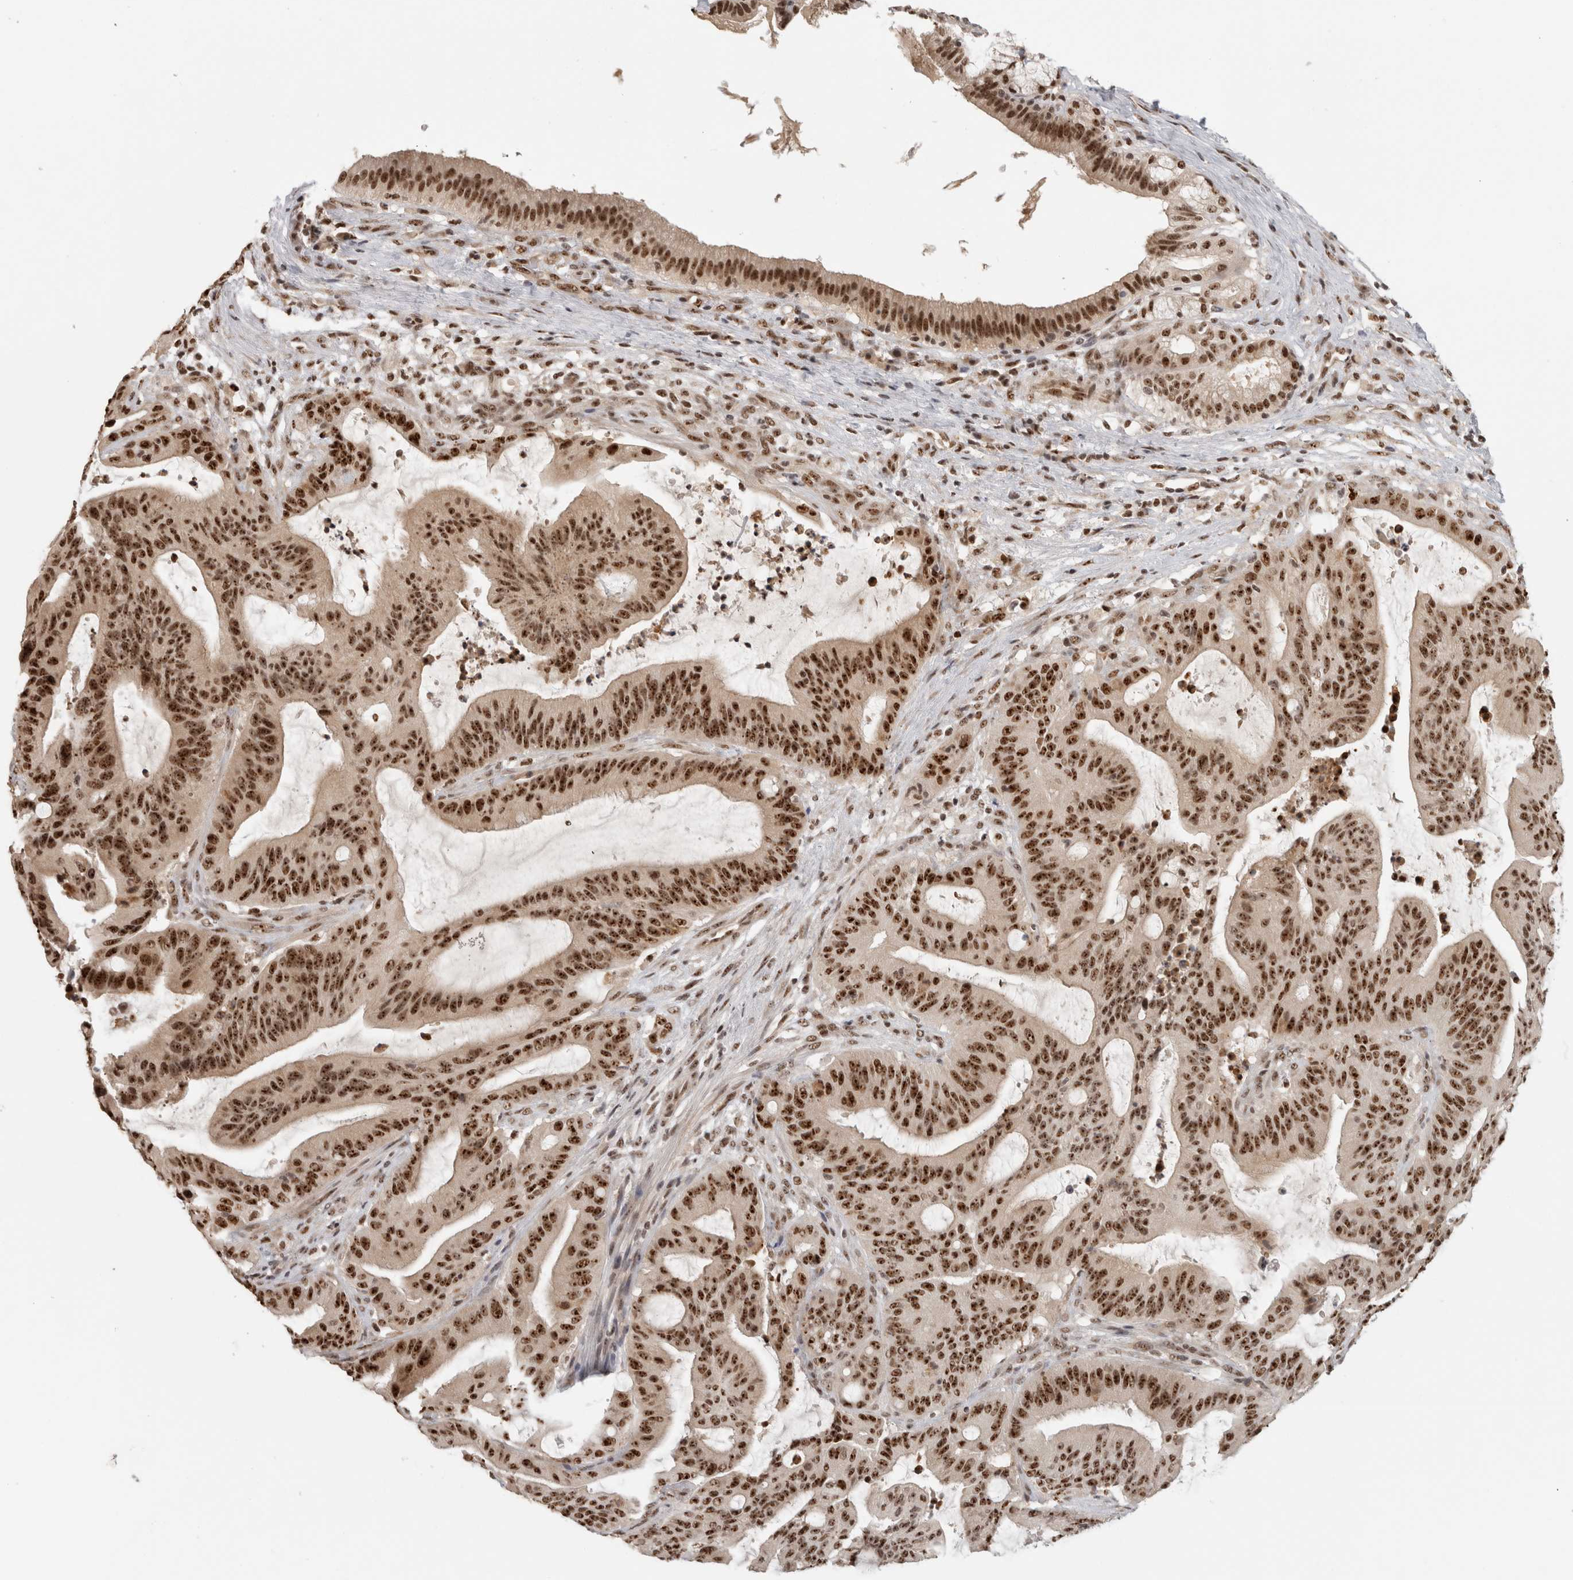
{"staining": {"intensity": "strong", "quantity": ">75%", "location": "nuclear"}, "tissue": "liver cancer", "cell_type": "Tumor cells", "image_type": "cancer", "snomed": [{"axis": "morphology", "description": "Normal tissue, NOS"}, {"axis": "morphology", "description": "Cholangiocarcinoma"}, {"axis": "topography", "description": "Liver"}, {"axis": "topography", "description": "Peripheral nerve tissue"}], "caption": "This is a histology image of immunohistochemistry staining of liver cholangiocarcinoma, which shows strong expression in the nuclear of tumor cells.", "gene": "EBNA1BP2", "patient": {"sex": "female", "age": 73}}